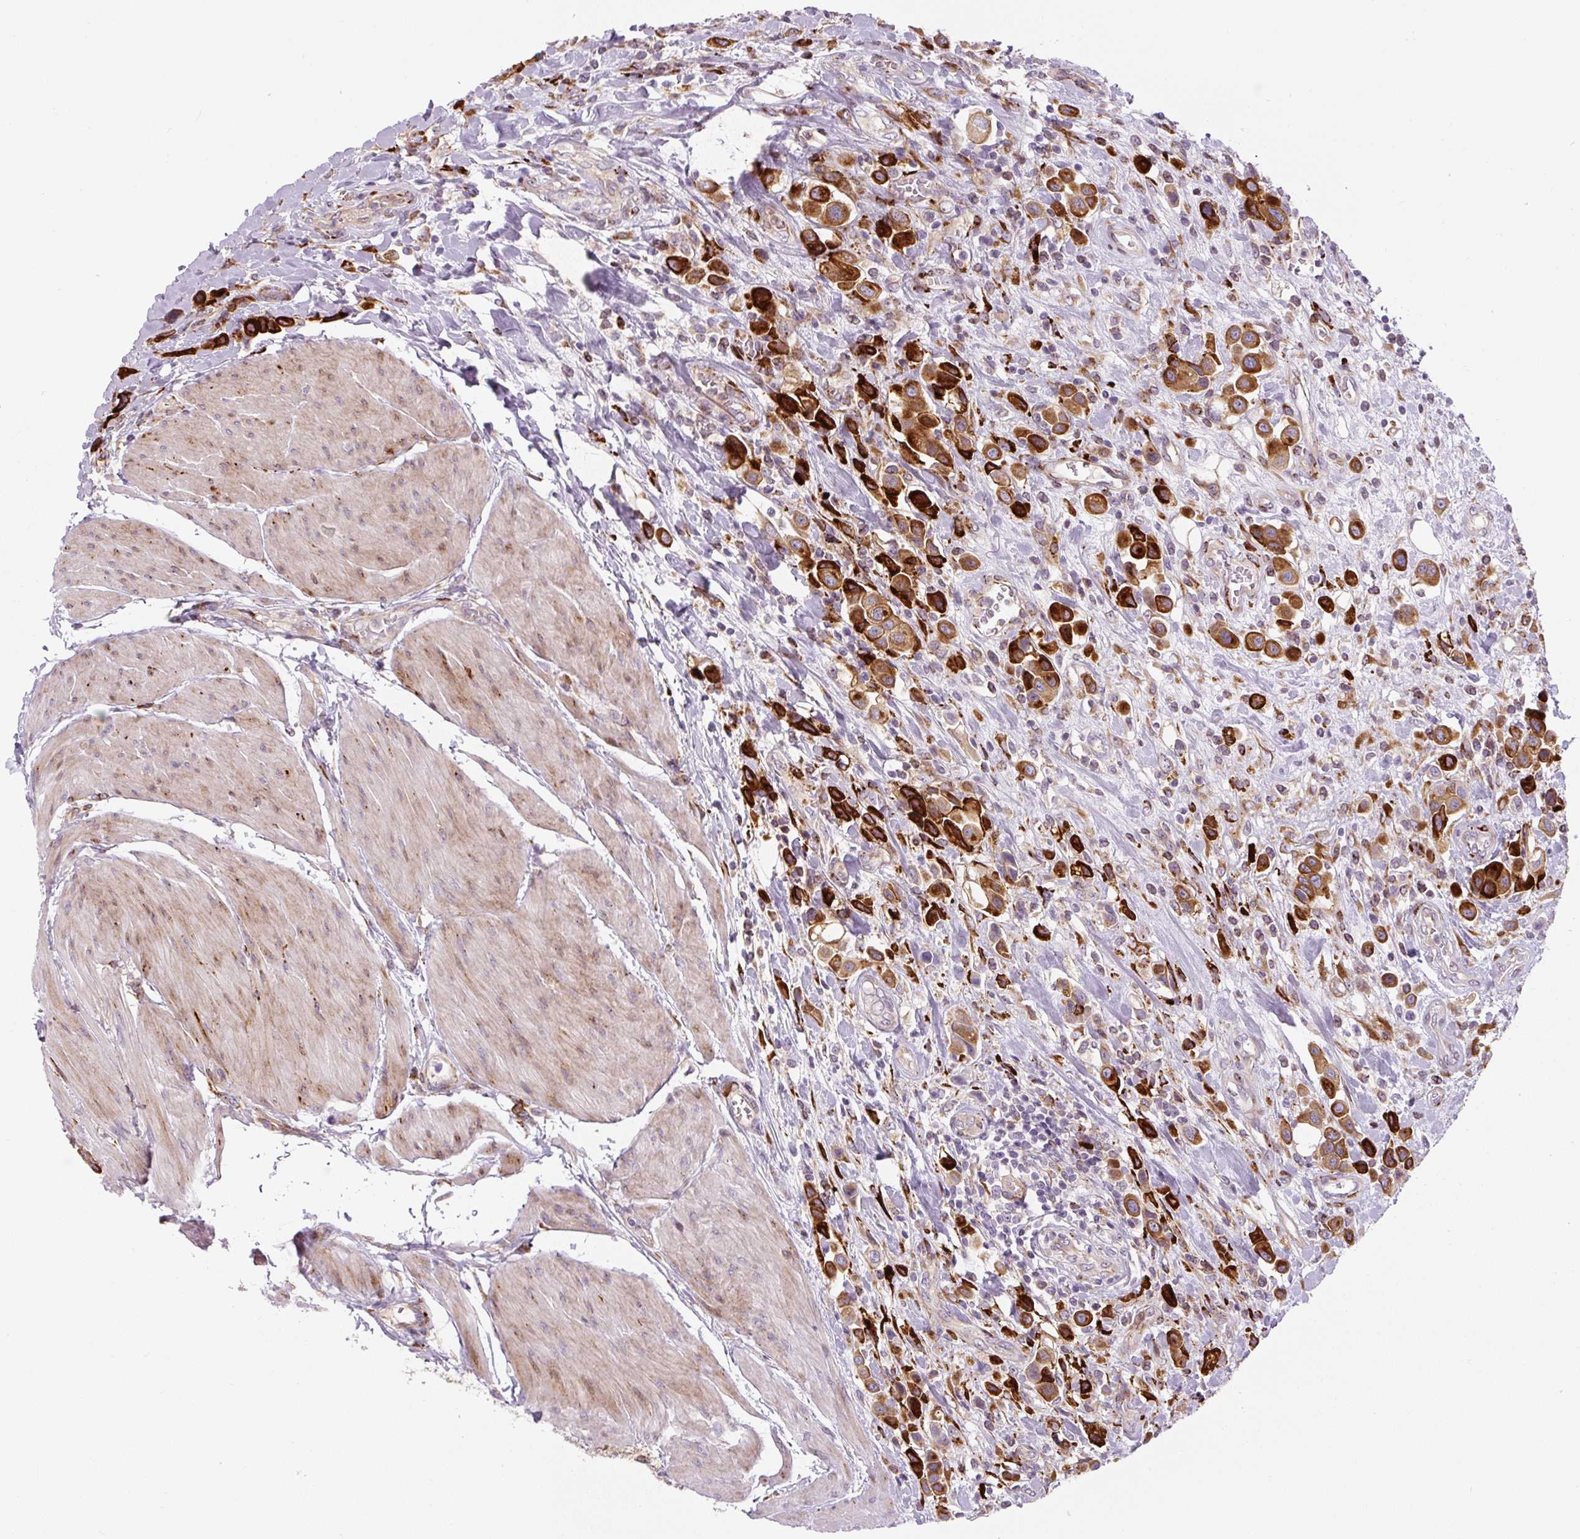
{"staining": {"intensity": "strong", "quantity": ">75%", "location": "cytoplasmic/membranous"}, "tissue": "urothelial cancer", "cell_type": "Tumor cells", "image_type": "cancer", "snomed": [{"axis": "morphology", "description": "Urothelial carcinoma, High grade"}, {"axis": "topography", "description": "Urinary bladder"}], "caption": "Immunohistochemistry (IHC) staining of high-grade urothelial carcinoma, which displays high levels of strong cytoplasmic/membranous positivity in approximately >75% of tumor cells indicating strong cytoplasmic/membranous protein positivity. The staining was performed using DAB (brown) for protein detection and nuclei were counterstained in hematoxylin (blue).", "gene": "DISP3", "patient": {"sex": "male", "age": 50}}